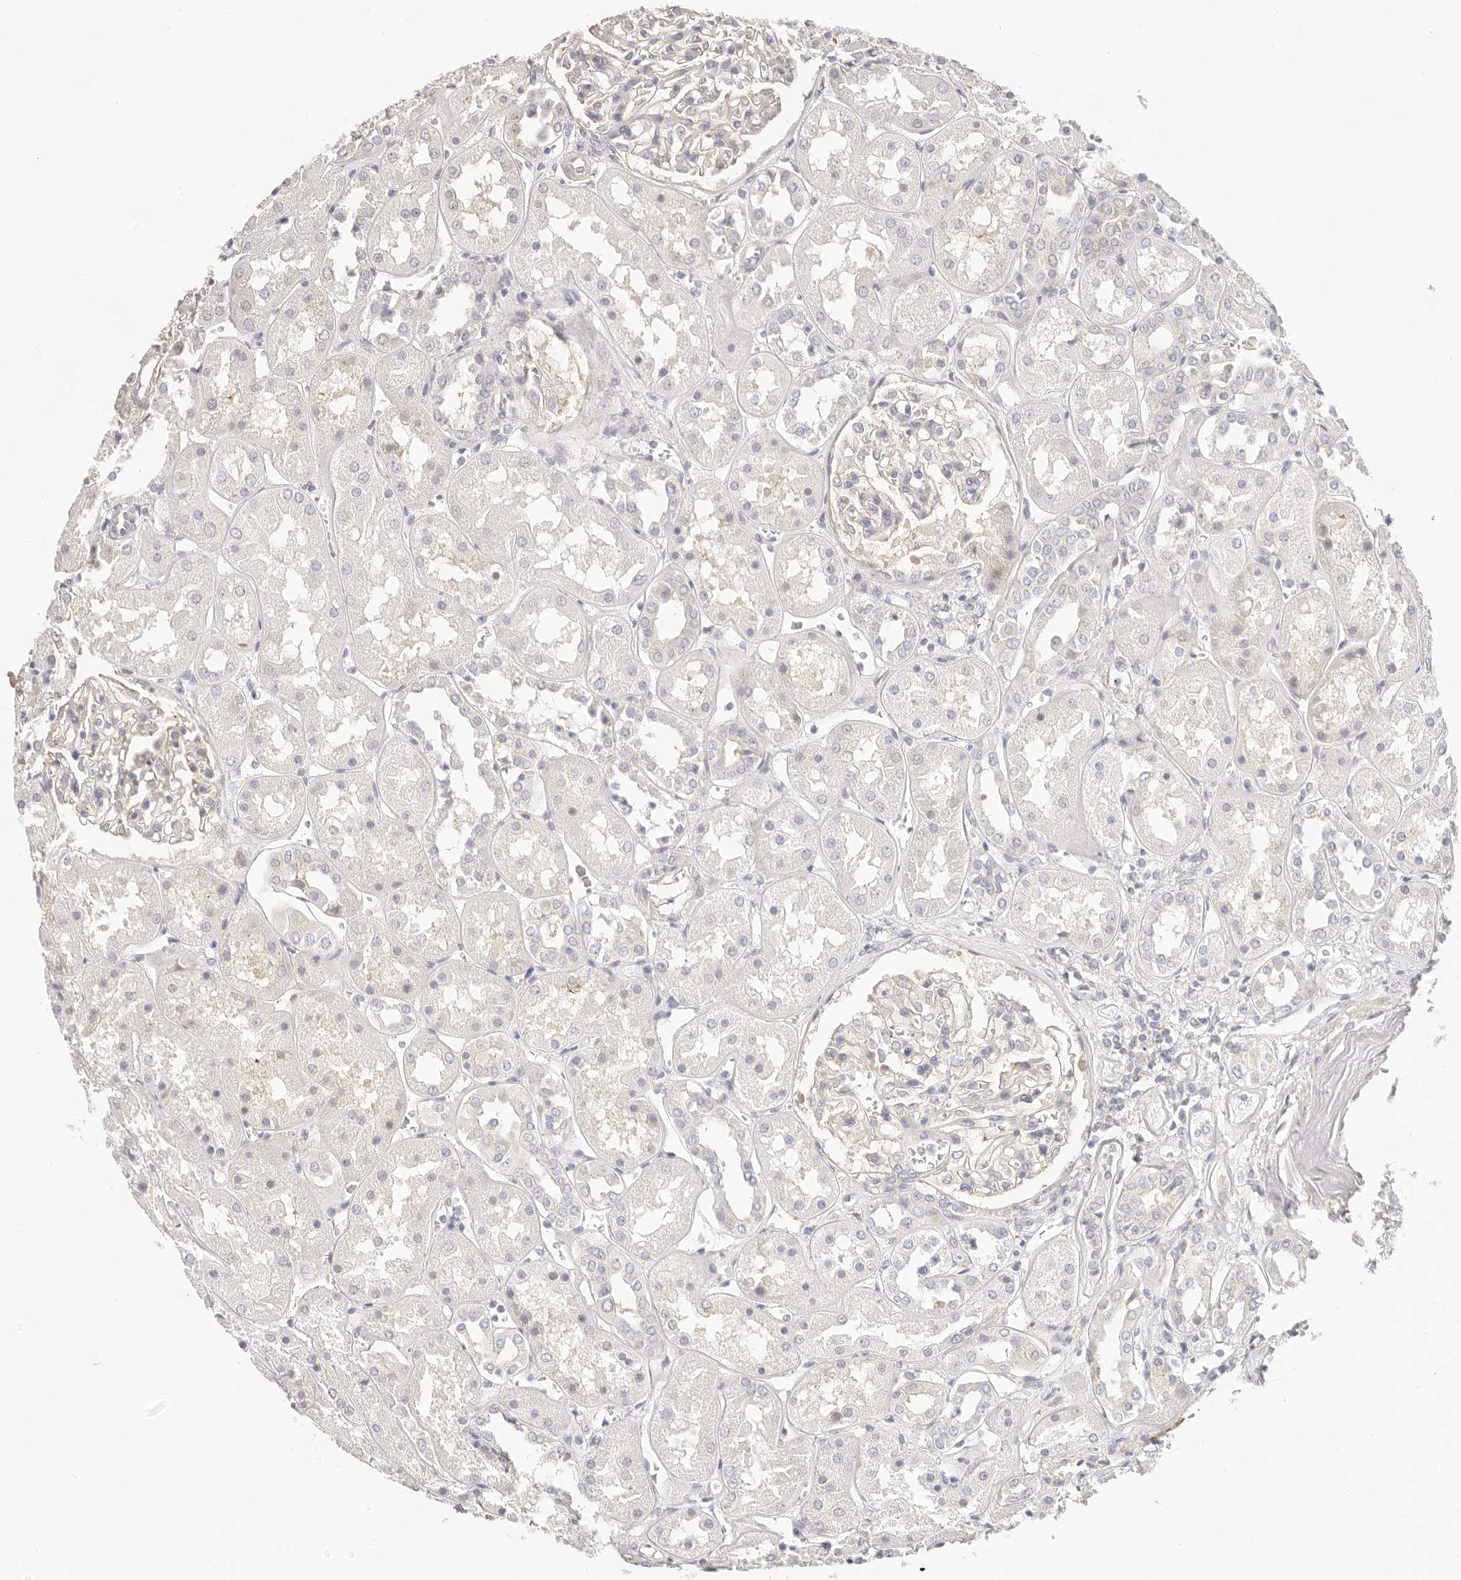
{"staining": {"intensity": "moderate", "quantity": "25%-75%", "location": "cytoplasmic/membranous"}, "tissue": "kidney", "cell_type": "Cells in glomeruli", "image_type": "normal", "snomed": [{"axis": "morphology", "description": "Normal tissue, NOS"}, {"axis": "topography", "description": "Kidney"}], "caption": "Cells in glomeruli show moderate cytoplasmic/membranous expression in about 25%-75% of cells in unremarkable kidney. The staining is performed using DAB (3,3'-diaminobenzidine) brown chromogen to label protein expression. The nuclei are counter-stained blue using hematoxylin.", "gene": "DTNBP1", "patient": {"sex": "male", "age": 70}}